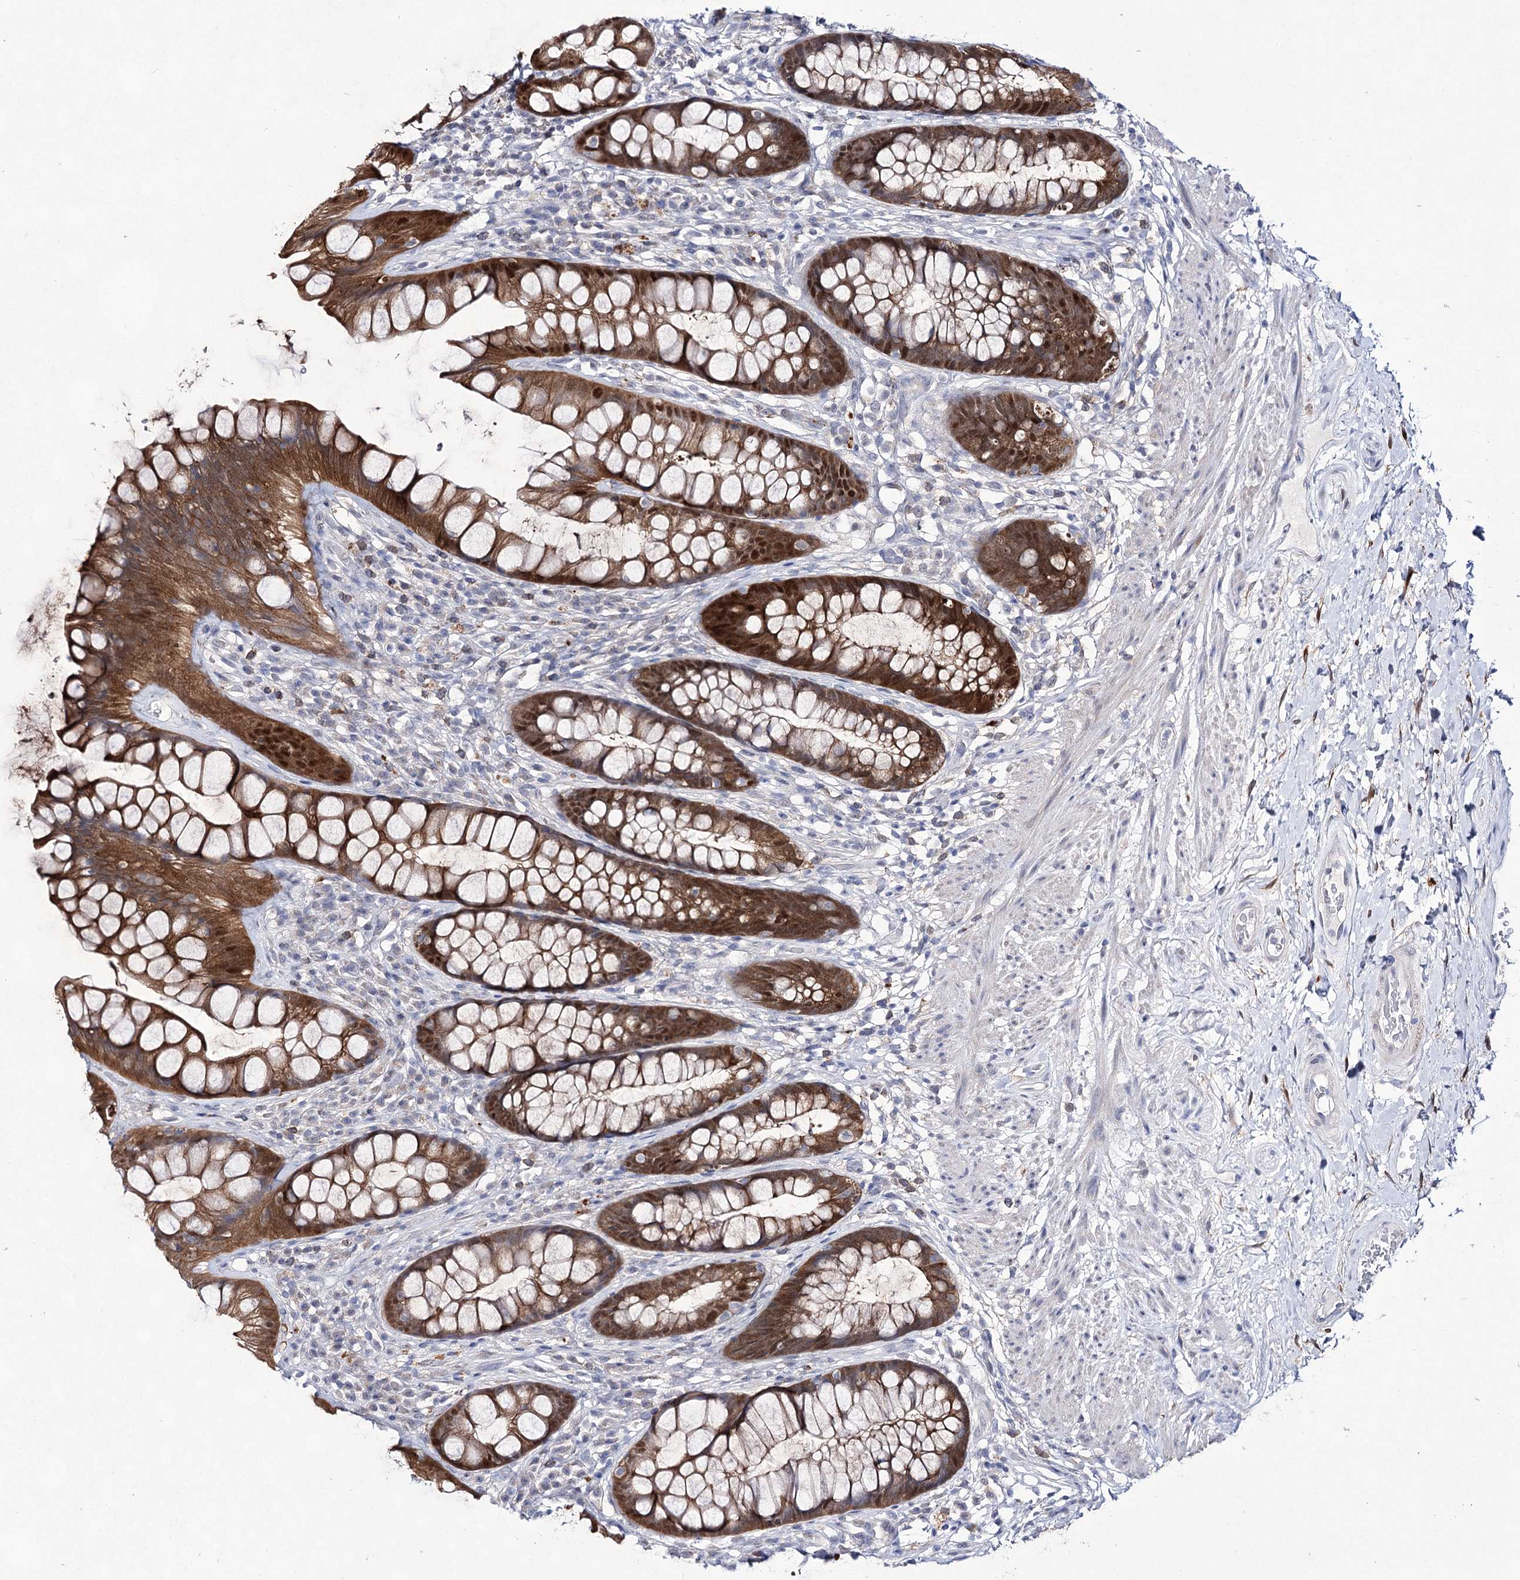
{"staining": {"intensity": "strong", "quantity": ">75%", "location": "cytoplasmic/membranous,nuclear"}, "tissue": "rectum", "cell_type": "Glandular cells", "image_type": "normal", "snomed": [{"axis": "morphology", "description": "Normal tissue, NOS"}, {"axis": "topography", "description": "Rectum"}], "caption": "Glandular cells display high levels of strong cytoplasmic/membranous,nuclear staining in about >75% of cells in benign rectum. (Brightfield microscopy of DAB IHC at high magnification).", "gene": "UGDH", "patient": {"sex": "male", "age": 74}}